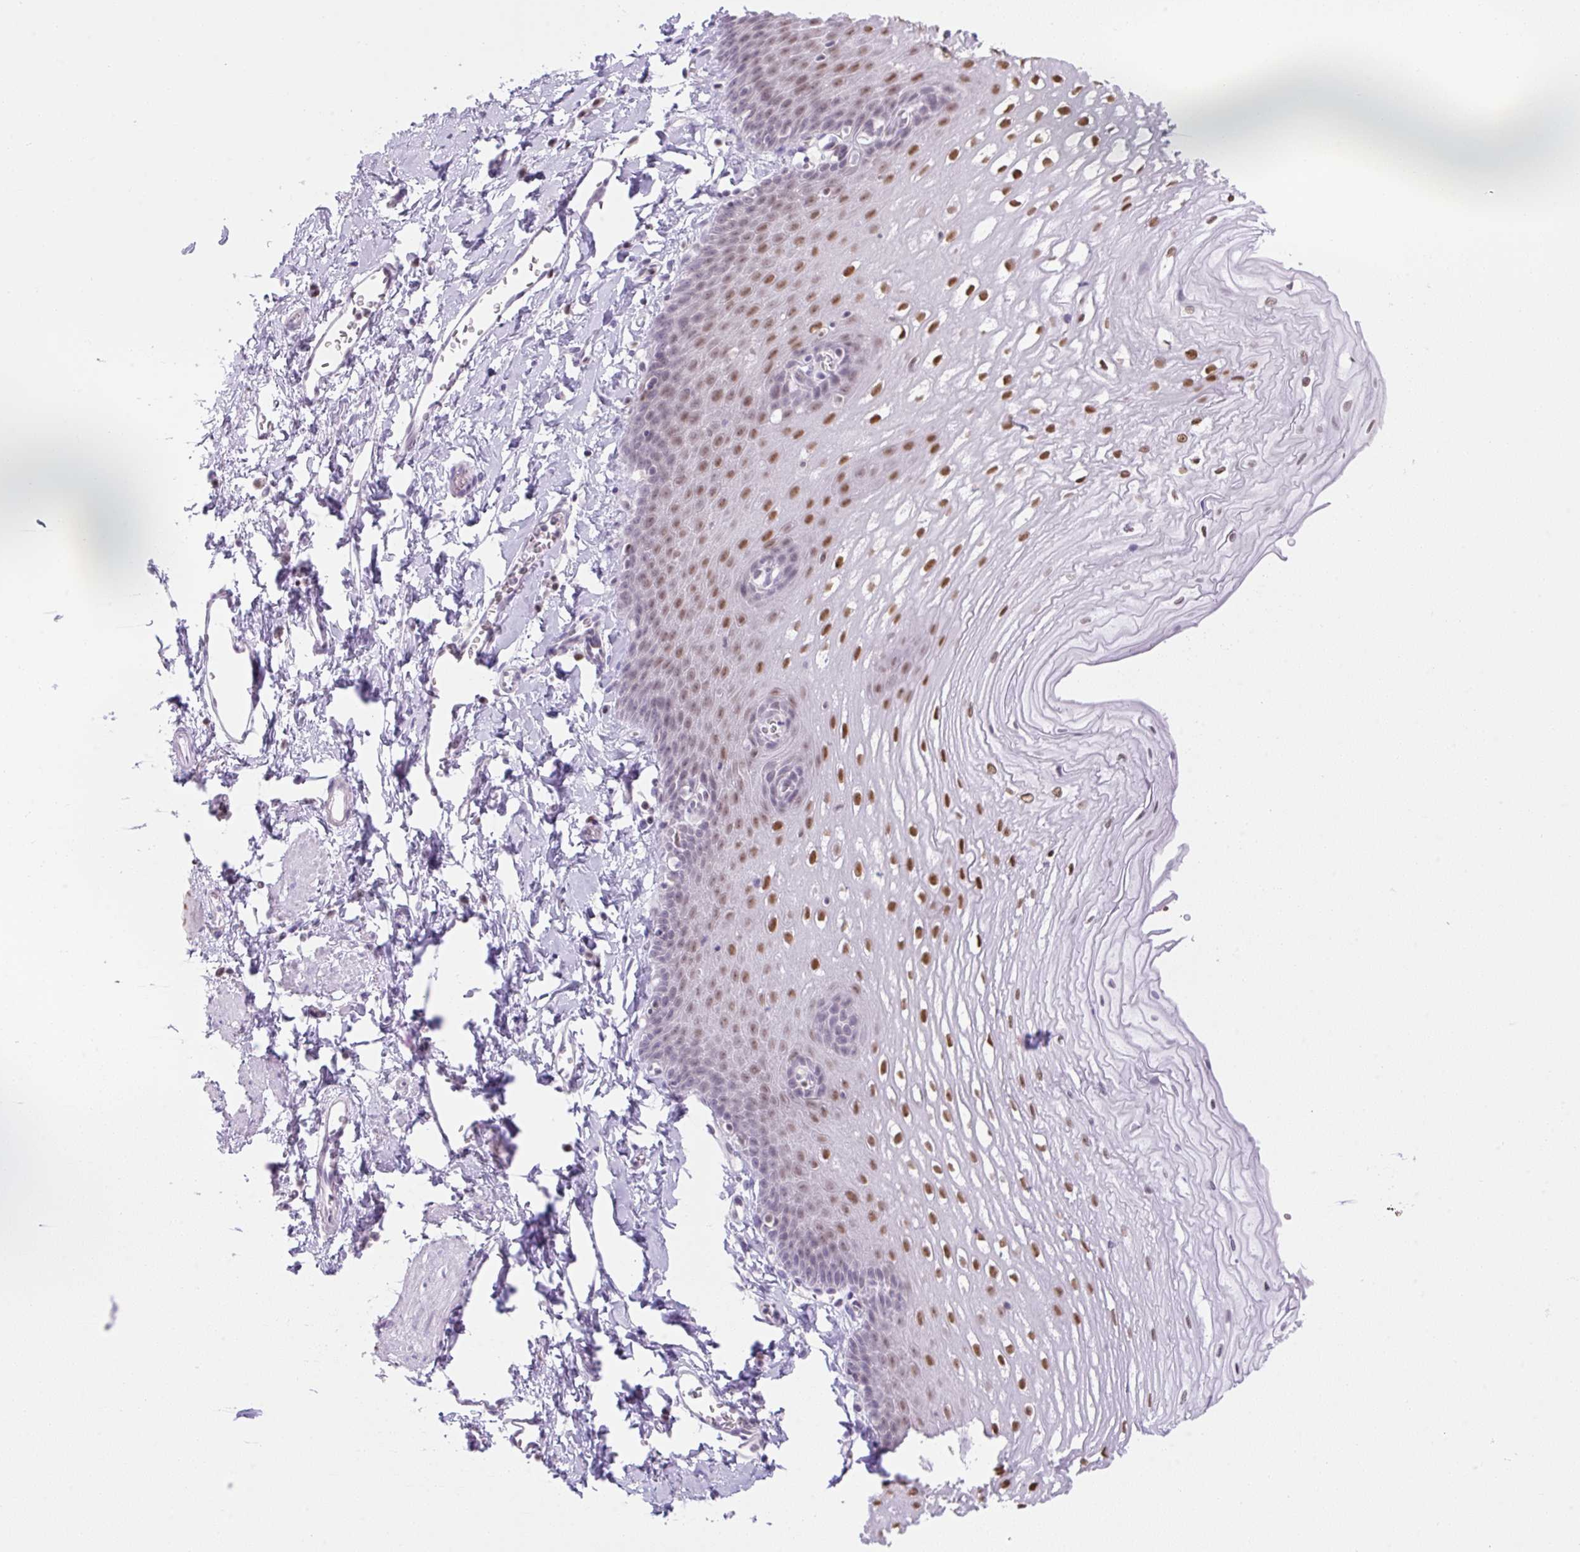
{"staining": {"intensity": "moderate", "quantity": "25%-75%", "location": "nuclear"}, "tissue": "esophagus", "cell_type": "Squamous epithelial cells", "image_type": "normal", "snomed": [{"axis": "morphology", "description": "Normal tissue, NOS"}, {"axis": "topography", "description": "Esophagus"}], "caption": "The micrograph reveals immunohistochemical staining of benign esophagus. There is moderate nuclear positivity is appreciated in about 25%-75% of squamous epithelial cells.", "gene": "TLE3", "patient": {"sex": "male", "age": 70}}